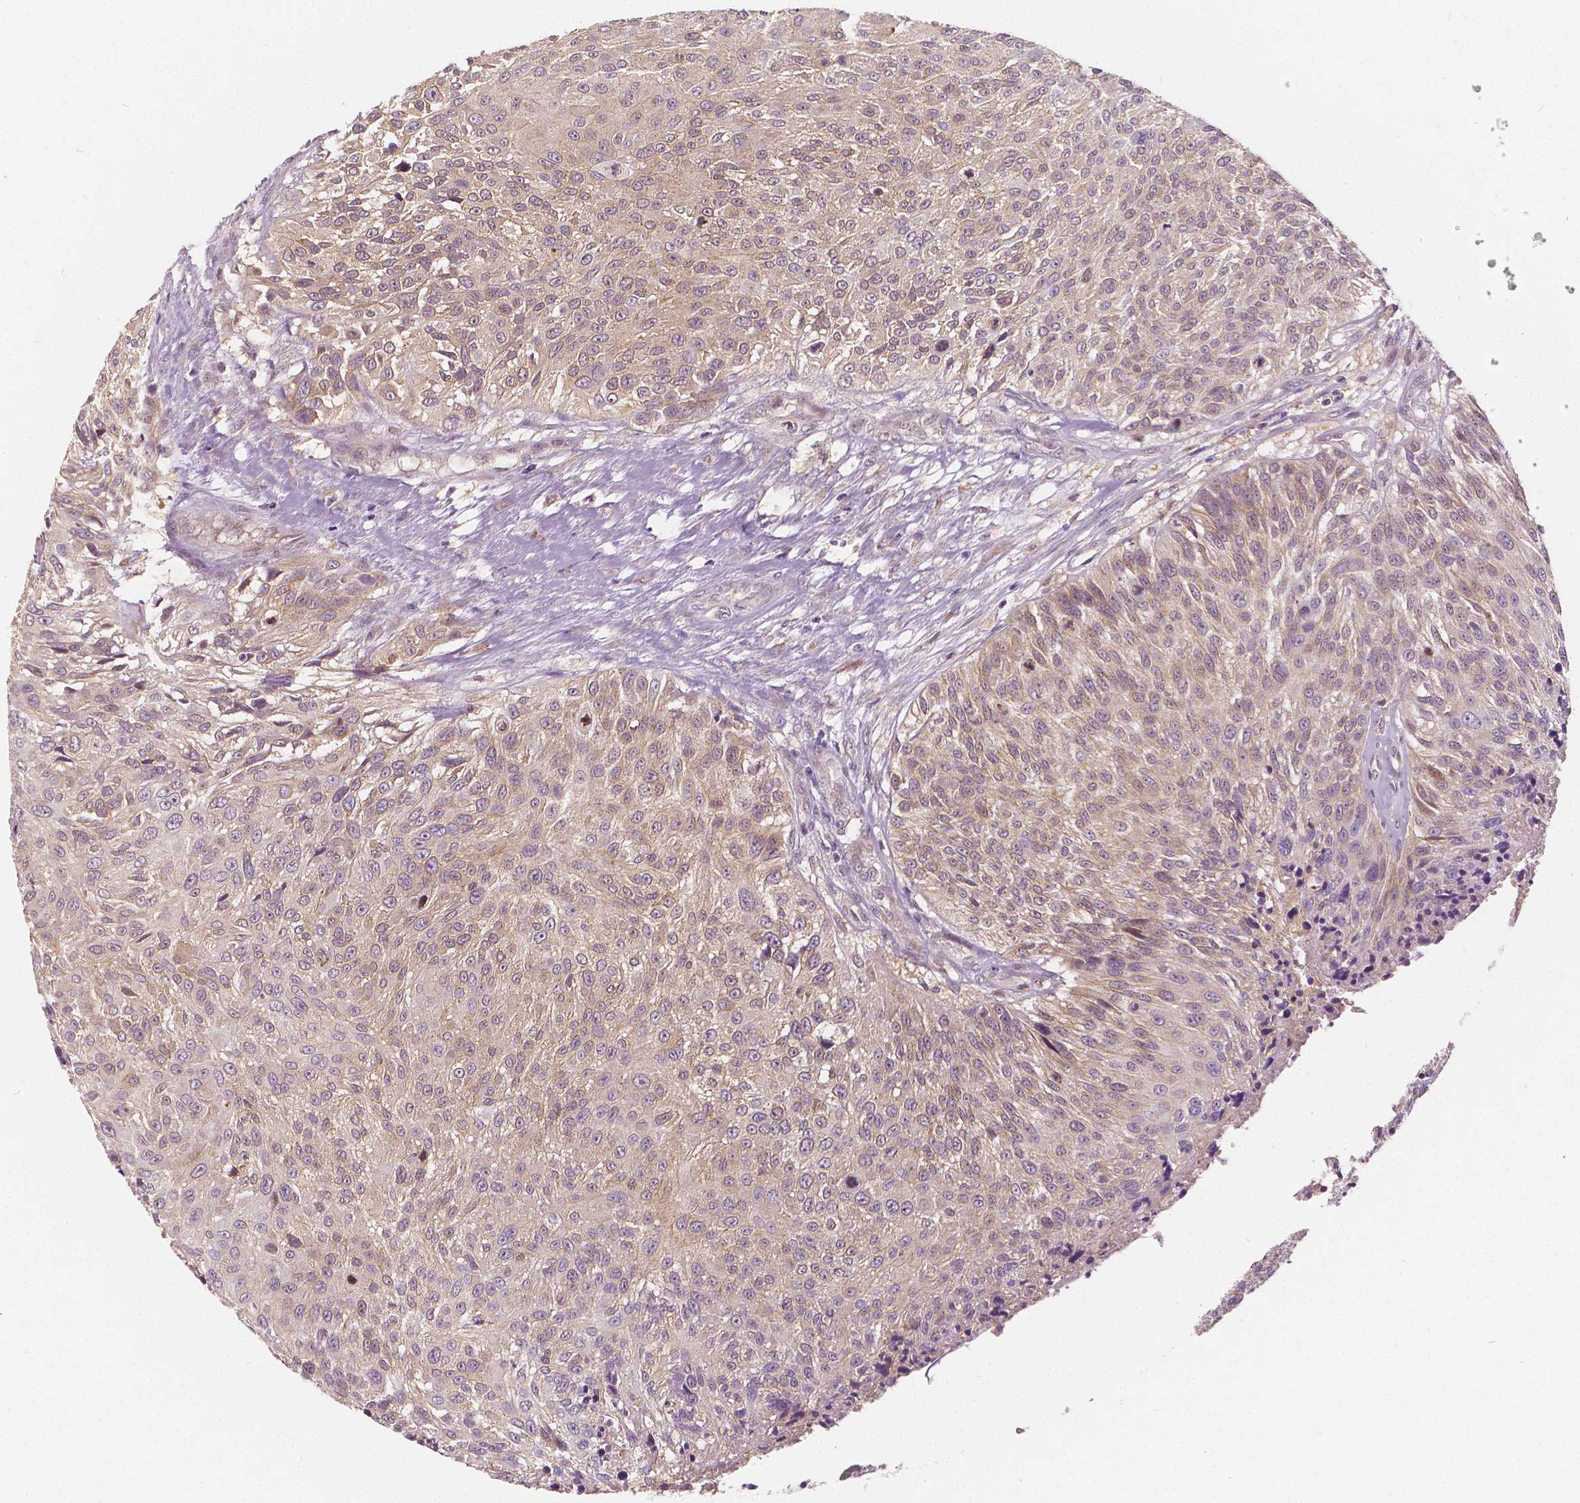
{"staining": {"intensity": "weak", "quantity": "25%-75%", "location": "cytoplasmic/membranous"}, "tissue": "urothelial cancer", "cell_type": "Tumor cells", "image_type": "cancer", "snomed": [{"axis": "morphology", "description": "Urothelial carcinoma, NOS"}, {"axis": "topography", "description": "Urinary bladder"}], "caption": "A histopathology image showing weak cytoplasmic/membranous positivity in about 25%-75% of tumor cells in urothelial cancer, as visualized by brown immunohistochemical staining.", "gene": "NAPRT", "patient": {"sex": "male", "age": 55}}